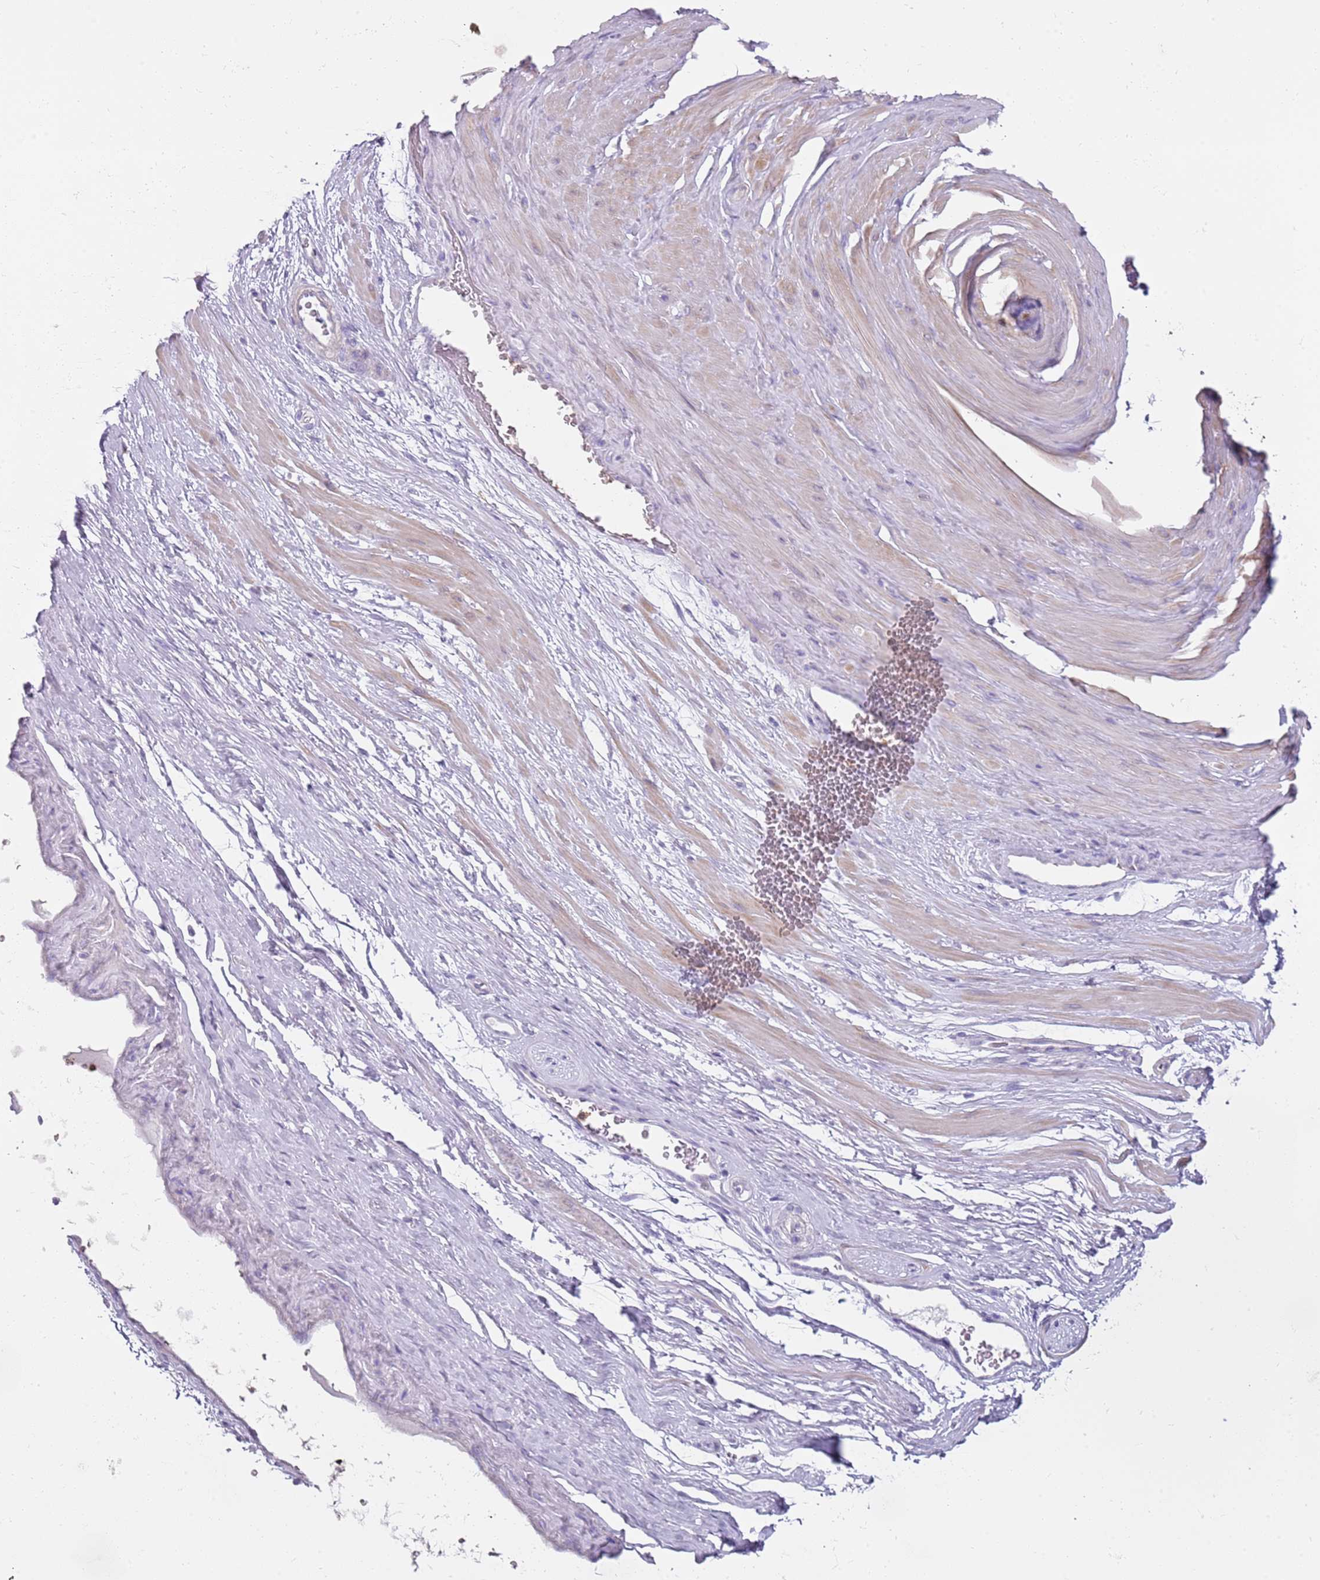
{"staining": {"intensity": "negative", "quantity": "none", "location": "none"}, "tissue": "adipose tissue", "cell_type": "Adipocytes", "image_type": "normal", "snomed": [{"axis": "morphology", "description": "Normal tissue, NOS"}, {"axis": "morphology", "description": "Adenocarcinoma, Low grade"}, {"axis": "topography", "description": "Prostate"}, {"axis": "topography", "description": "Peripheral nerve tissue"}], "caption": "DAB (3,3'-diaminobenzidine) immunohistochemical staining of normal human adipose tissue displays no significant expression in adipocytes.", "gene": "CD177", "patient": {"sex": "male", "age": 63}}